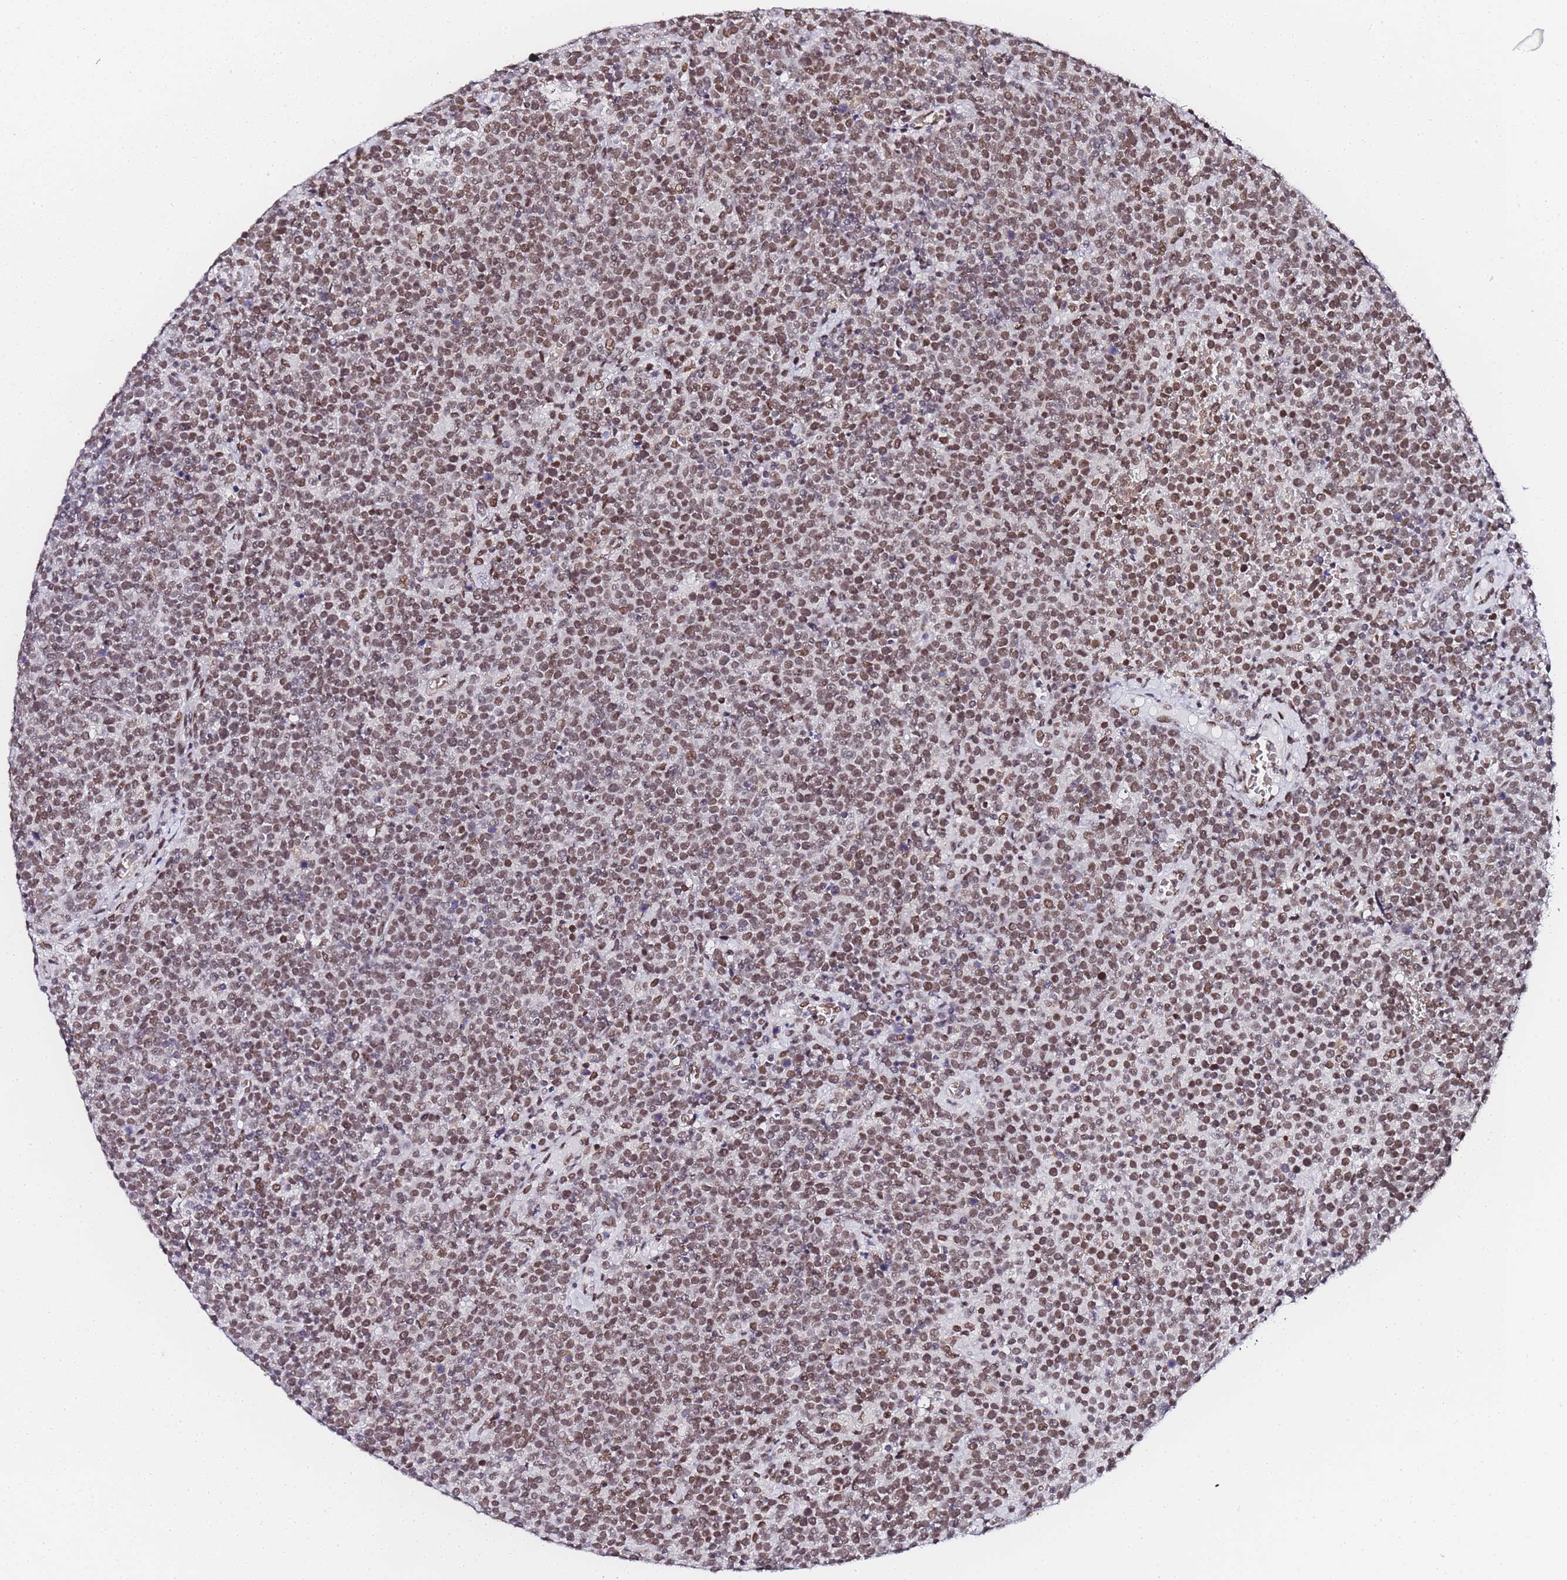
{"staining": {"intensity": "moderate", "quantity": ">75%", "location": "nuclear"}, "tissue": "lymphoma", "cell_type": "Tumor cells", "image_type": "cancer", "snomed": [{"axis": "morphology", "description": "Malignant lymphoma, non-Hodgkin's type, High grade"}, {"axis": "topography", "description": "Lymph node"}], "caption": "DAB immunohistochemical staining of high-grade malignant lymphoma, non-Hodgkin's type exhibits moderate nuclear protein expression in approximately >75% of tumor cells. Using DAB (3,3'-diaminobenzidine) (brown) and hematoxylin (blue) stains, captured at high magnification using brightfield microscopy.", "gene": "POLR1A", "patient": {"sex": "male", "age": 61}}